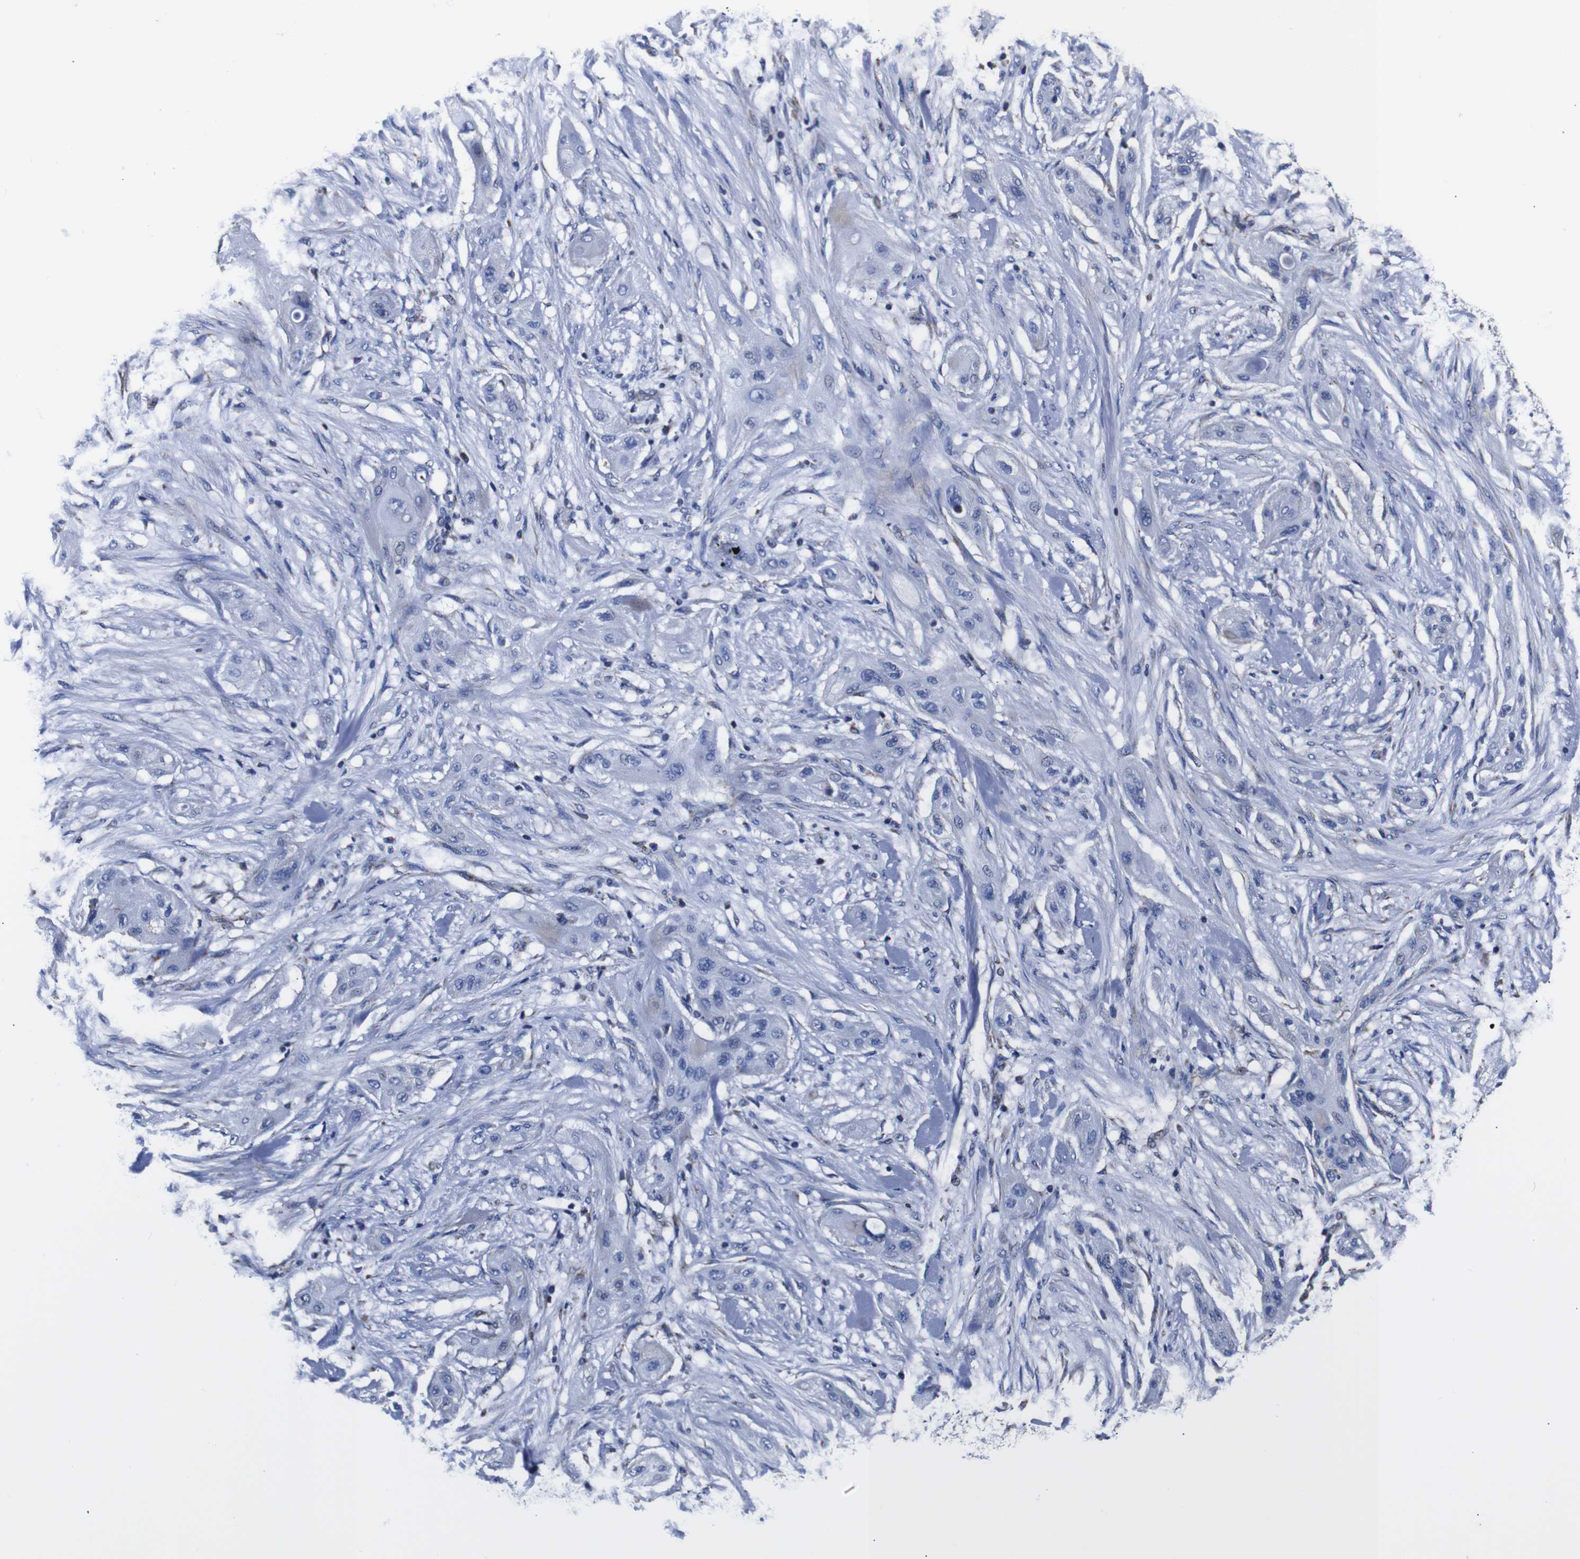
{"staining": {"intensity": "negative", "quantity": "none", "location": "none"}, "tissue": "lung cancer", "cell_type": "Tumor cells", "image_type": "cancer", "snomed": [{"axis": "morphology", "description": "Squamous cell carcinoma, NOS"}, {"axis": "topography", "description": "Lung"}], "caption": "Immunohistochemistry histopathology image of neoplastic tissue: human lung cancer (squamous cell carcinoma) stained with DAB (3,3'-diaminobenzidine) displays no significant protein expression in tumor cells.", "gene": "FKBP9", "patient": {"sex": "female", "age": 47}}